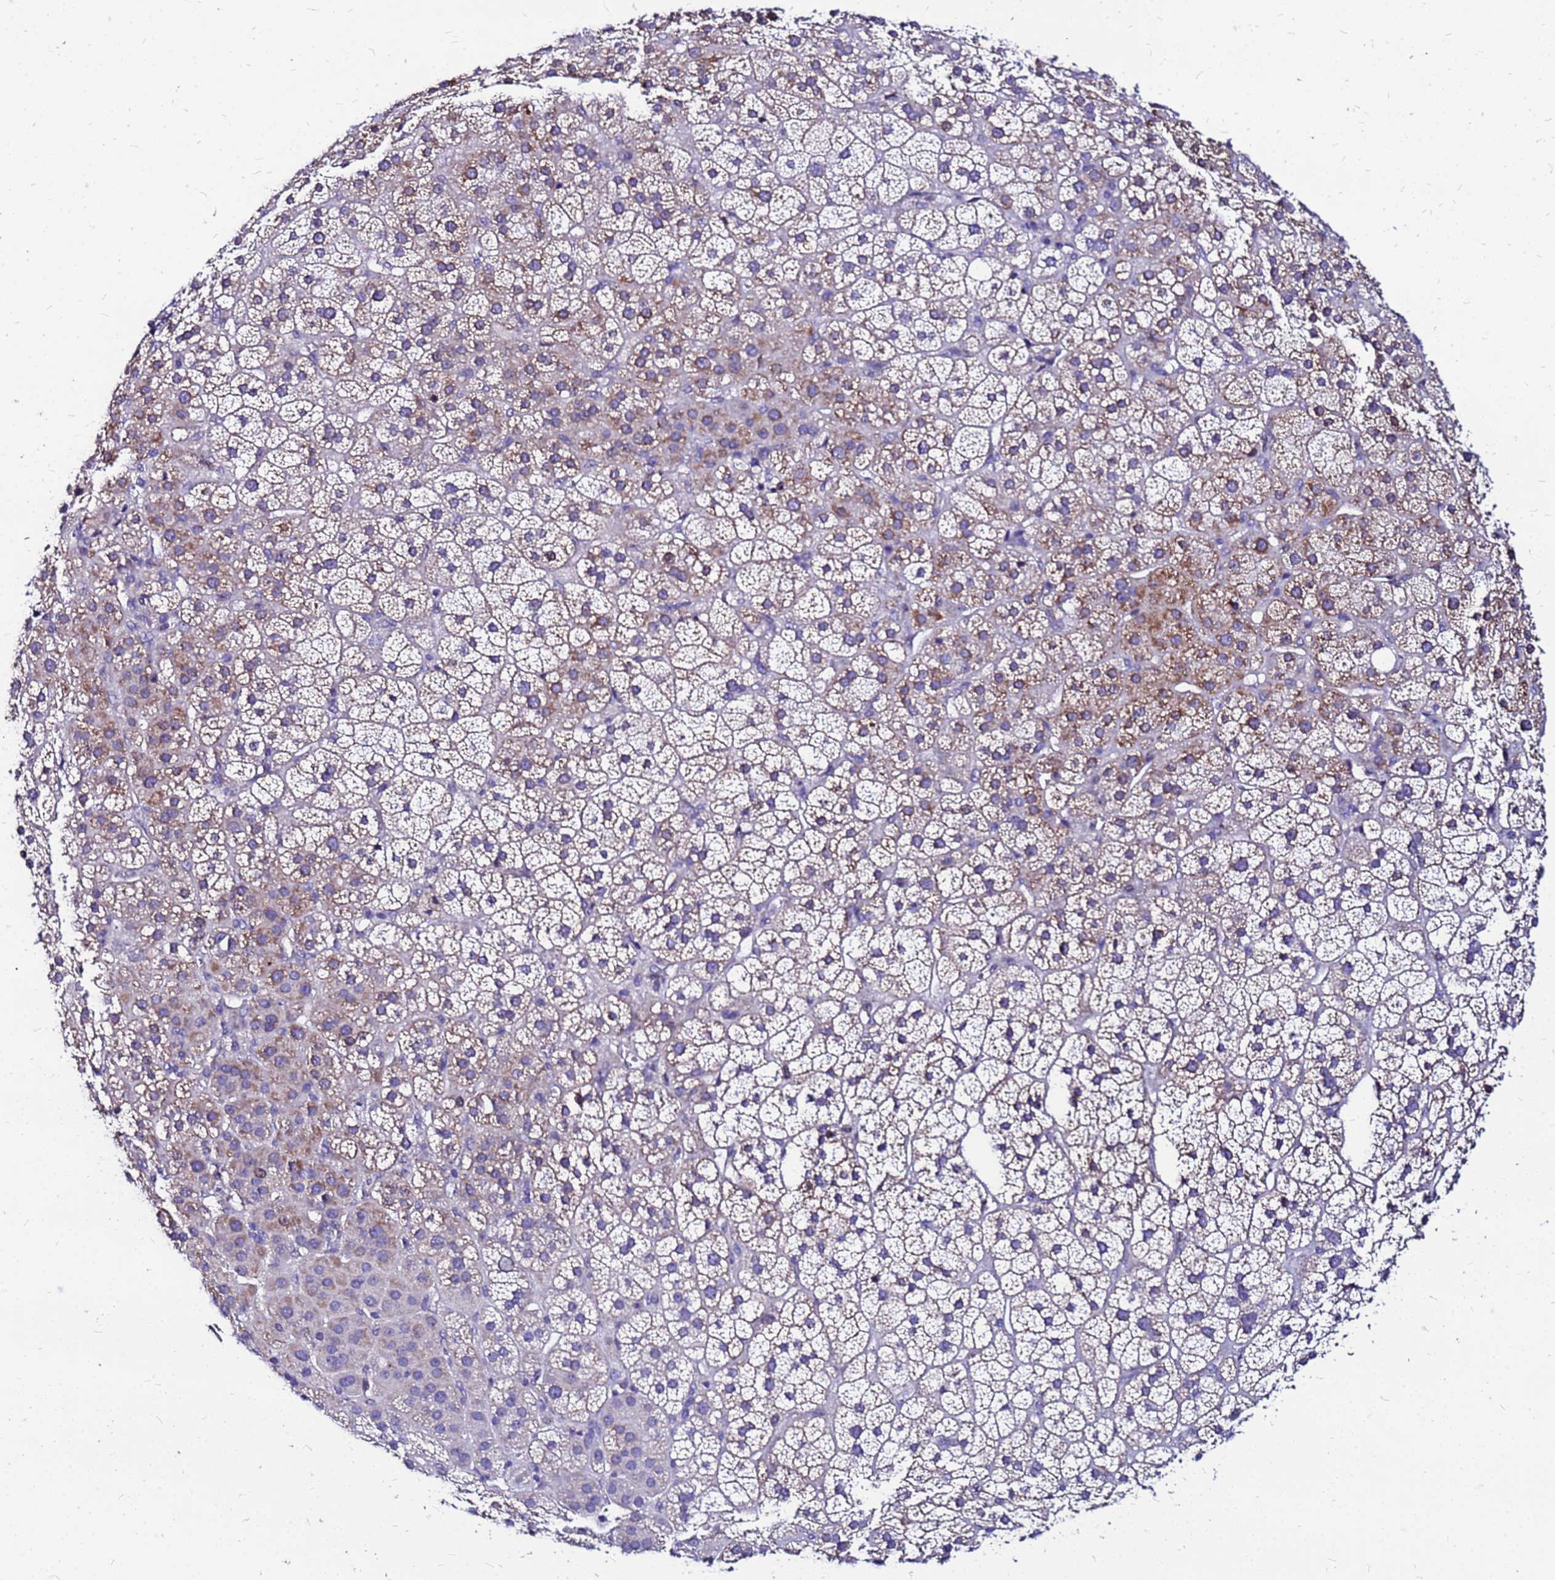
{"staining": {"intensity": "moderate", "quantity": "25%-75%", "location": "cytoplasmic/membranous"}, "tissue": "adrenal gland", "cell_type": "Glandular cells", "image_type": "normal", "snomed": [{"axis": "morphology", "description": "Normal tissue, NOS"}, {"axis": "topography", "description": "Adrenal gland"}], "caption": "Brown immunohistochemical staining in normal adrenal gland shows moderate cytoplasmic/membranous positivity in about 25%-75% of glandular cells.", "gene": "ARHGEF35", "patient": {"sex": "female", "age": 70}}